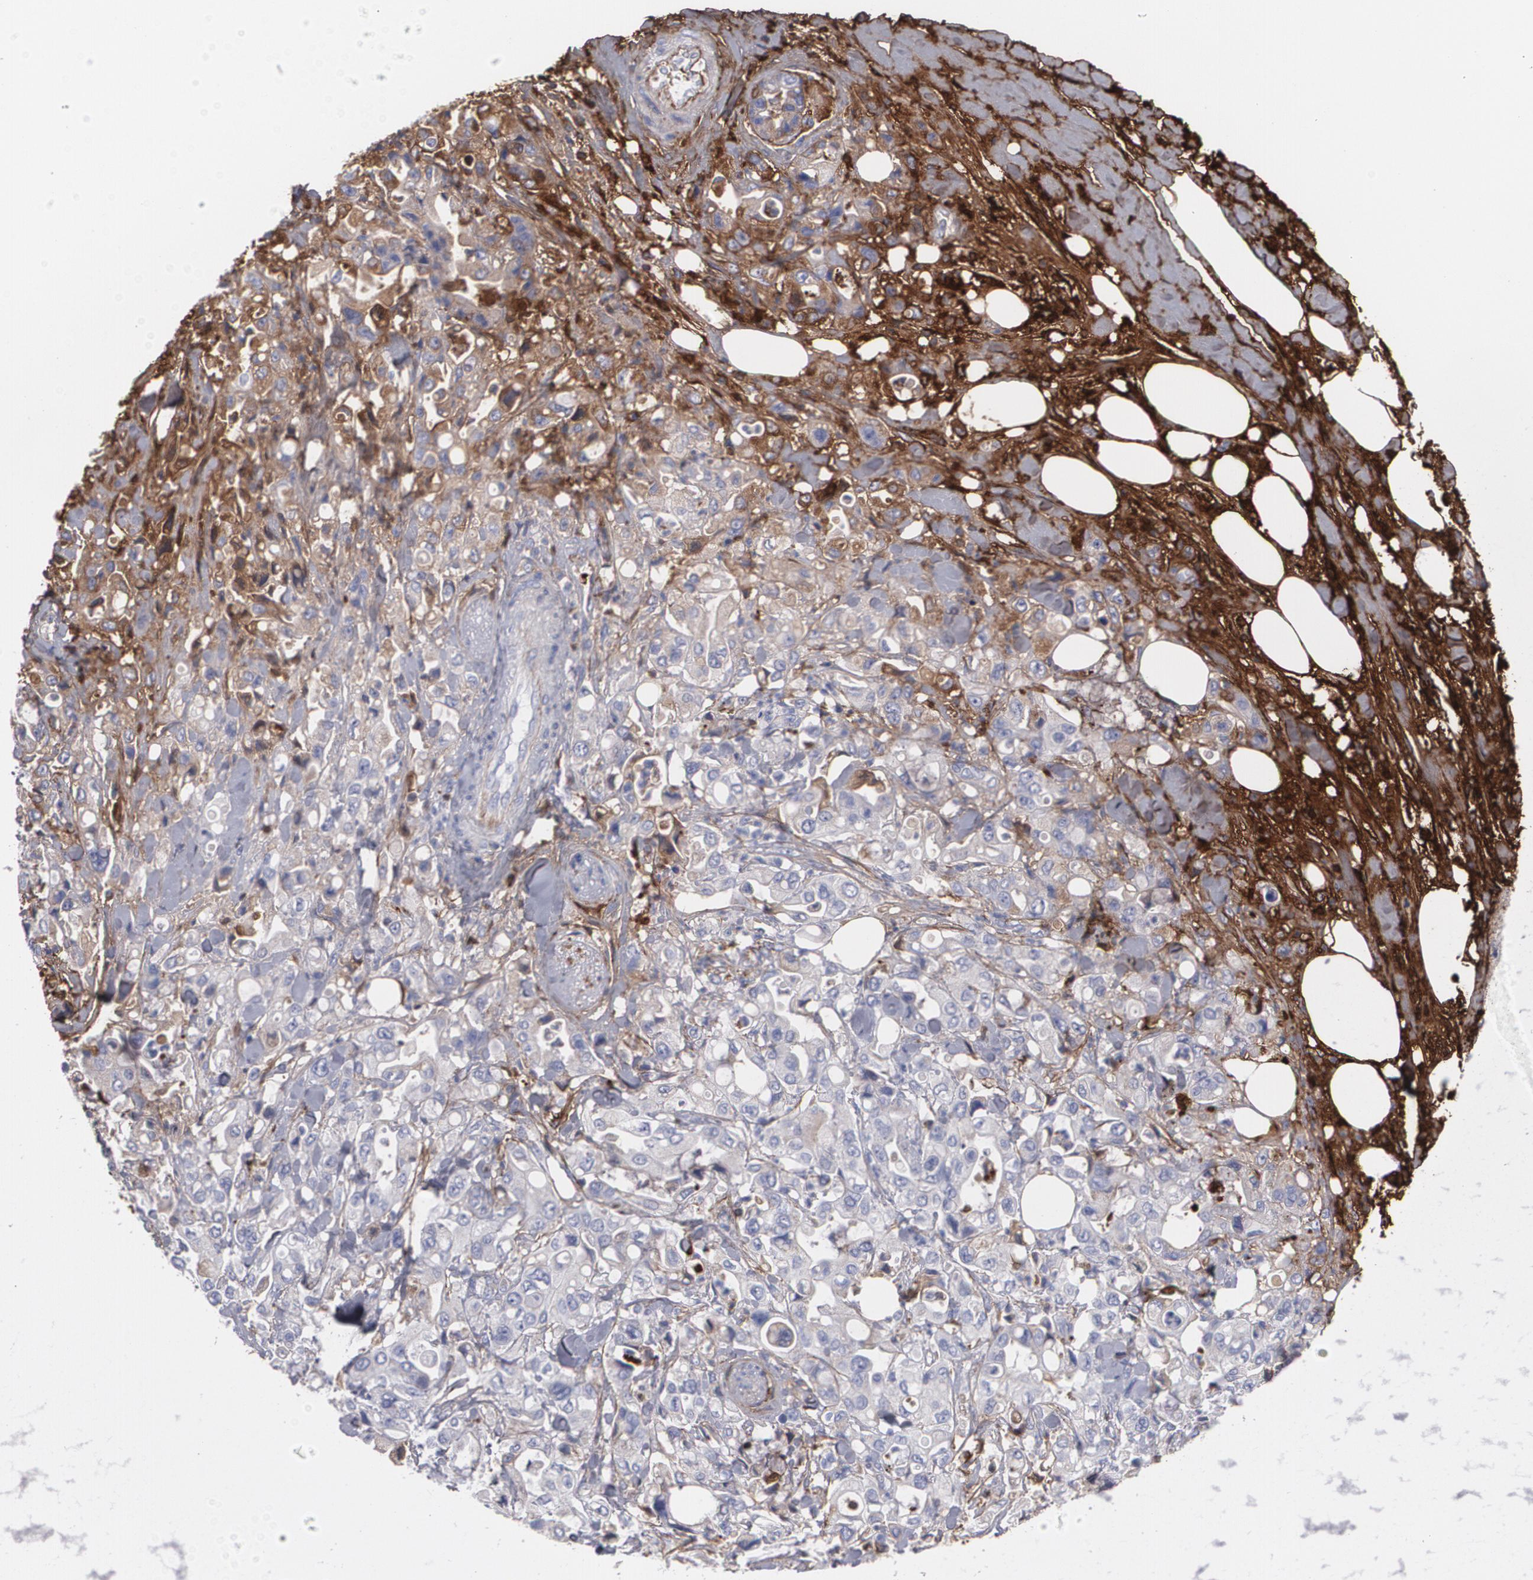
{"staining": {"intensity": "weak", "quantity": "25%-75%", "location": "cytoplasmic/membranous"}, "tissue": "pancreatic cancer", "cell_type": "Tumor cells", "image_type": "cancer", "snomed": [{"axis": "morphology", "description": "Adenocarcinoma, NOS"}, {"axis": "topography", "description": "Pancreas"}], "caption": "Immunohistochemistry image of pancreatic cancer (adenocarcinoma) stained for a protein (brown), which displays low levels of weak cytoplasmic/membranous expression in about 25%-75% of tumor cells.", "gene": "FBLN1", "patient": {"sex": "male", "age": 70}}